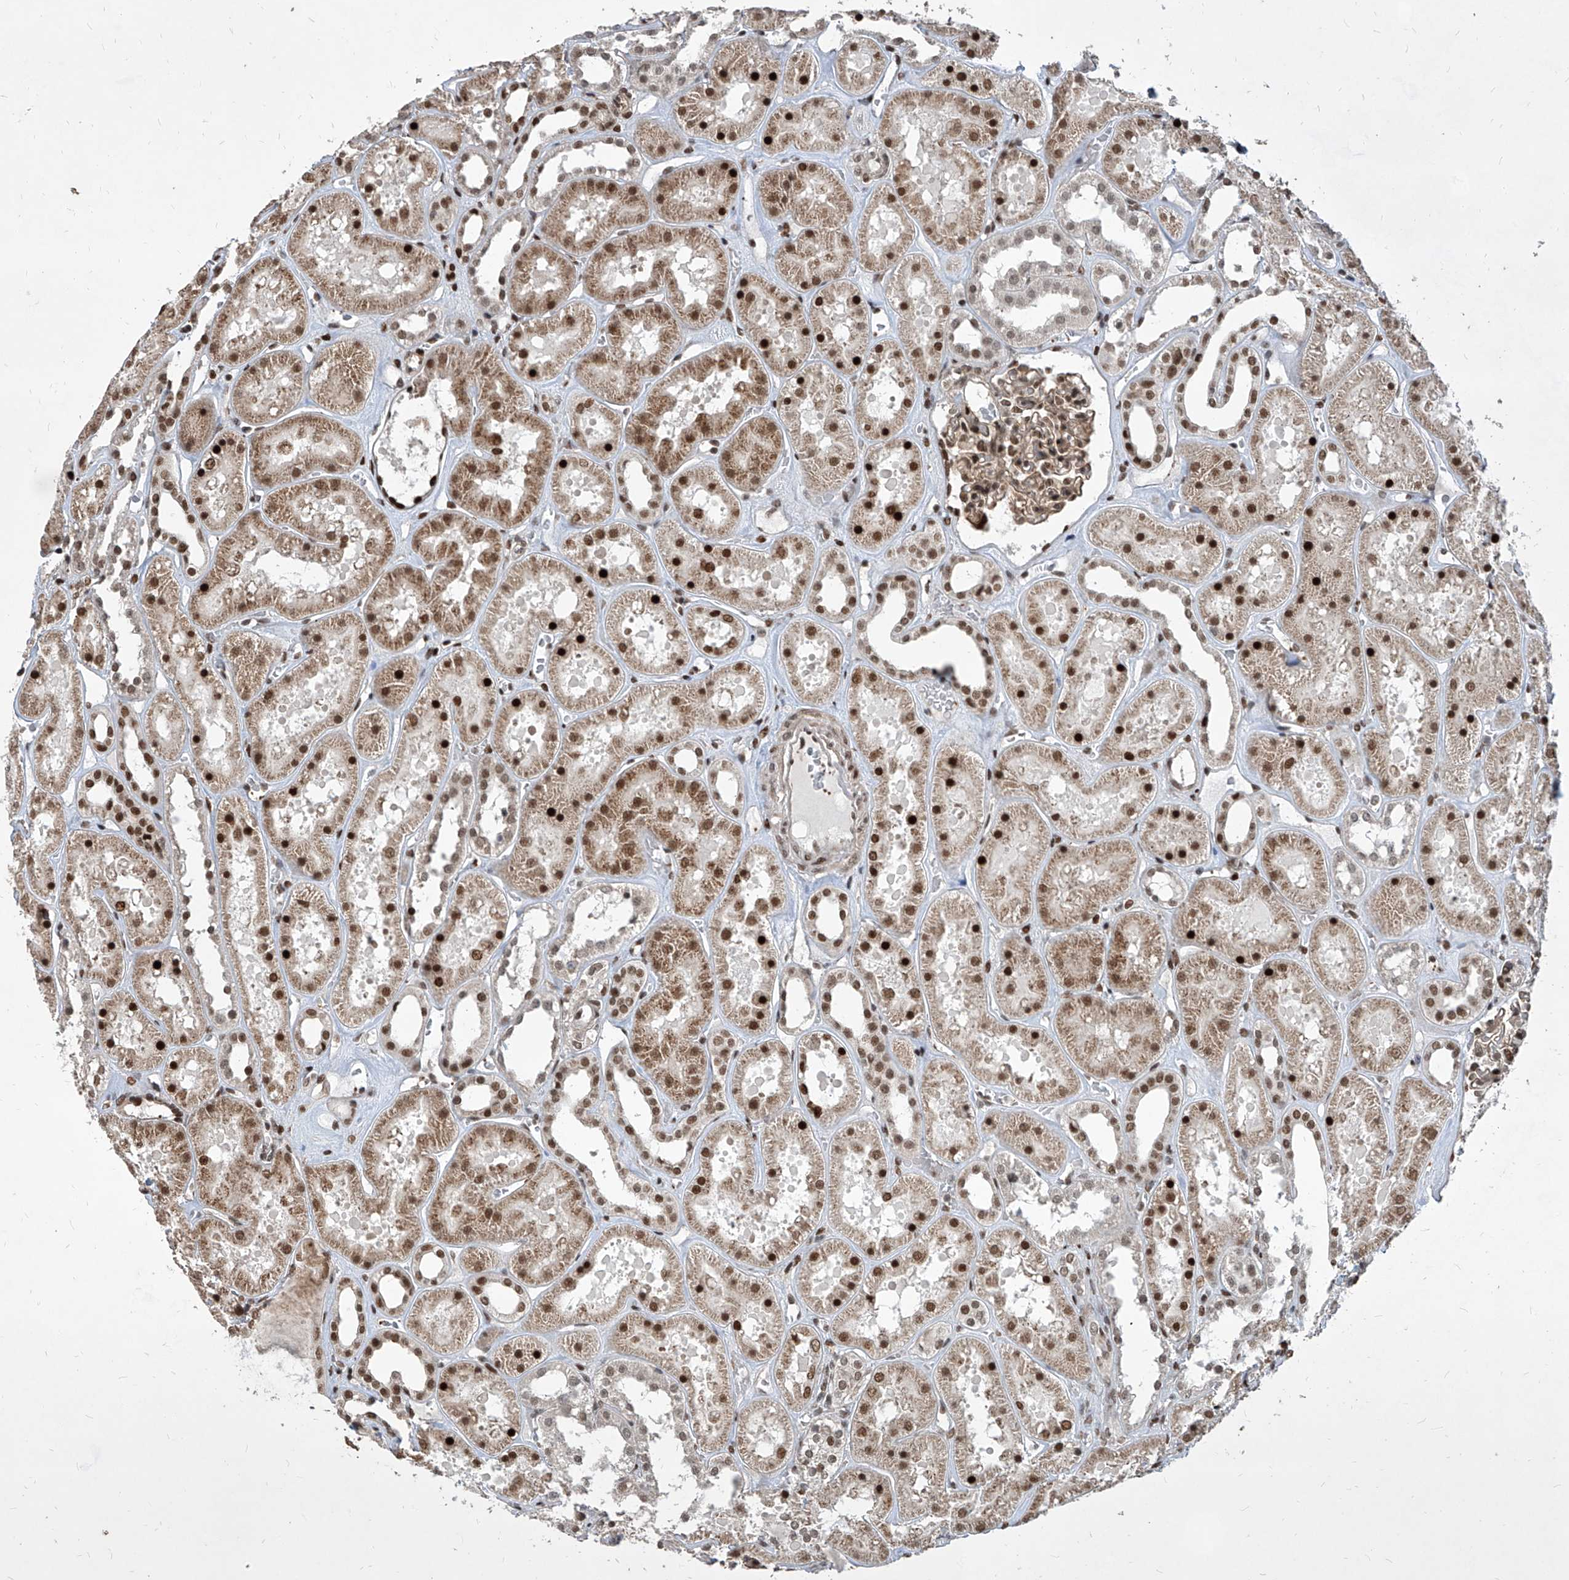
{"staining": {"intensity": "moderate", "quantity": "25%-75%", "location": "nuclear"}, "tissue": "kidney", "cell_type": "Cells in glomeruli", "image_type": "normal", "snomed": [{"axis": "morphology", "description": "Normal tissue, NOS"}, {"axis": "topography", "description": "Kidney"}], "caption": "Unremarkable kidney was stained to show a protein in brown. There is medium levels of moderate nuclear positivity in about 25%-75% of cells in glomeruli. The staining was performed using DAB (3,3'-diaminobenzidine) to visualize the protein expression in brown, while the nuclei were stained in blue with hematoxylin (Magnification: 20x).", "gene": "IRF2", "patient": {"sex": "female", "age": 41}}